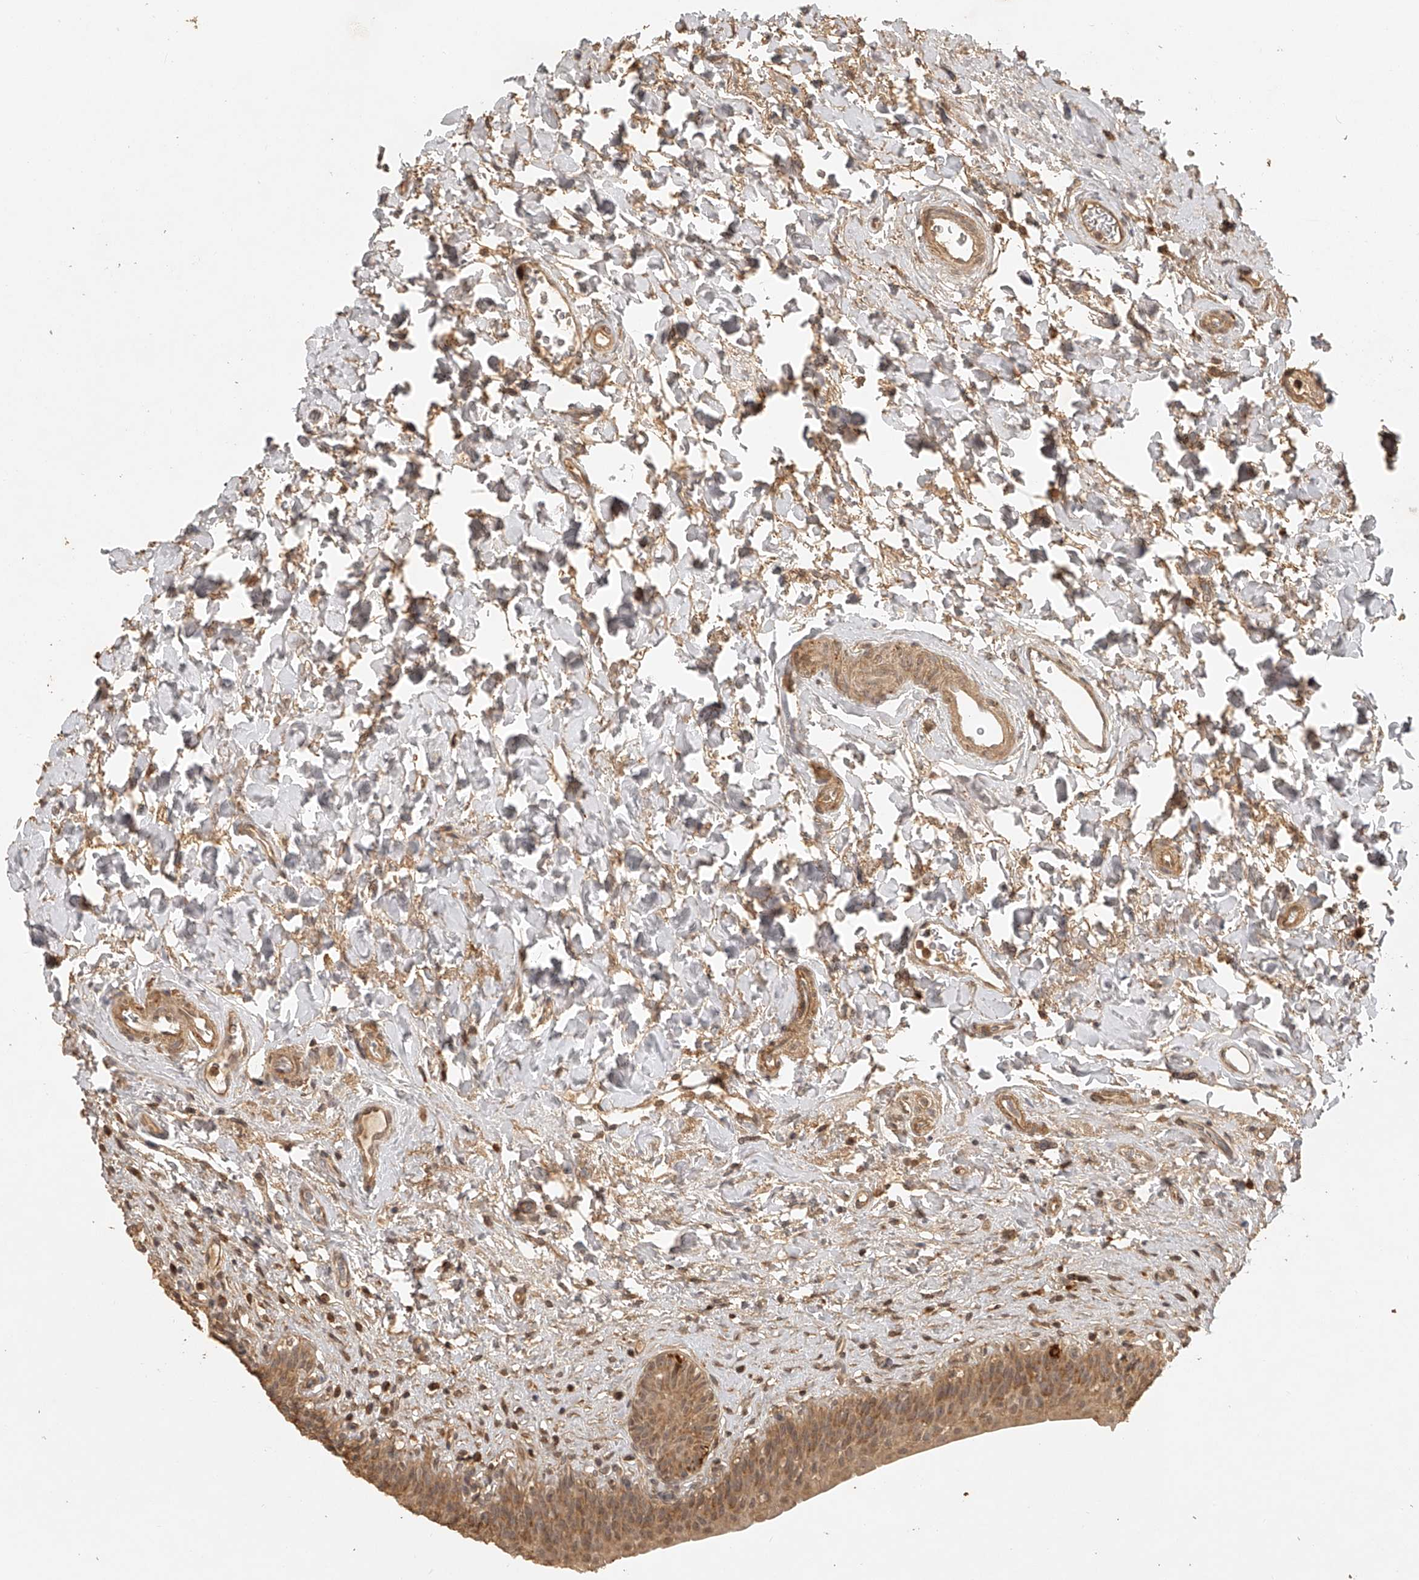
{"staining": {"intensity": "moderate", "quantity": ">75%", "location": "cytoplasmic/membranous"}, "tissue": "urinary bladder", "cell_type": "Urothelial cells", "image_type": "normal", "snomed": [{"axis": "morphology", "description": "Normal tissue, NOS"}, {"axis": "topography", "description": "Urinary bladder"}], "caption": "The image demonstrates staining of unremarkable urinary bladder, revealing moderate cytoplasmic/membranous protein staining (brown color) within urothelial cells. Using DAB (3,3'-diaminobenzidine) (brown) and hematoxylin (blue) stains, captured at high magnification using brightfield microscopy.", "gene": "BCL2L11", "patient": {"sex": "male", "age": 83}}